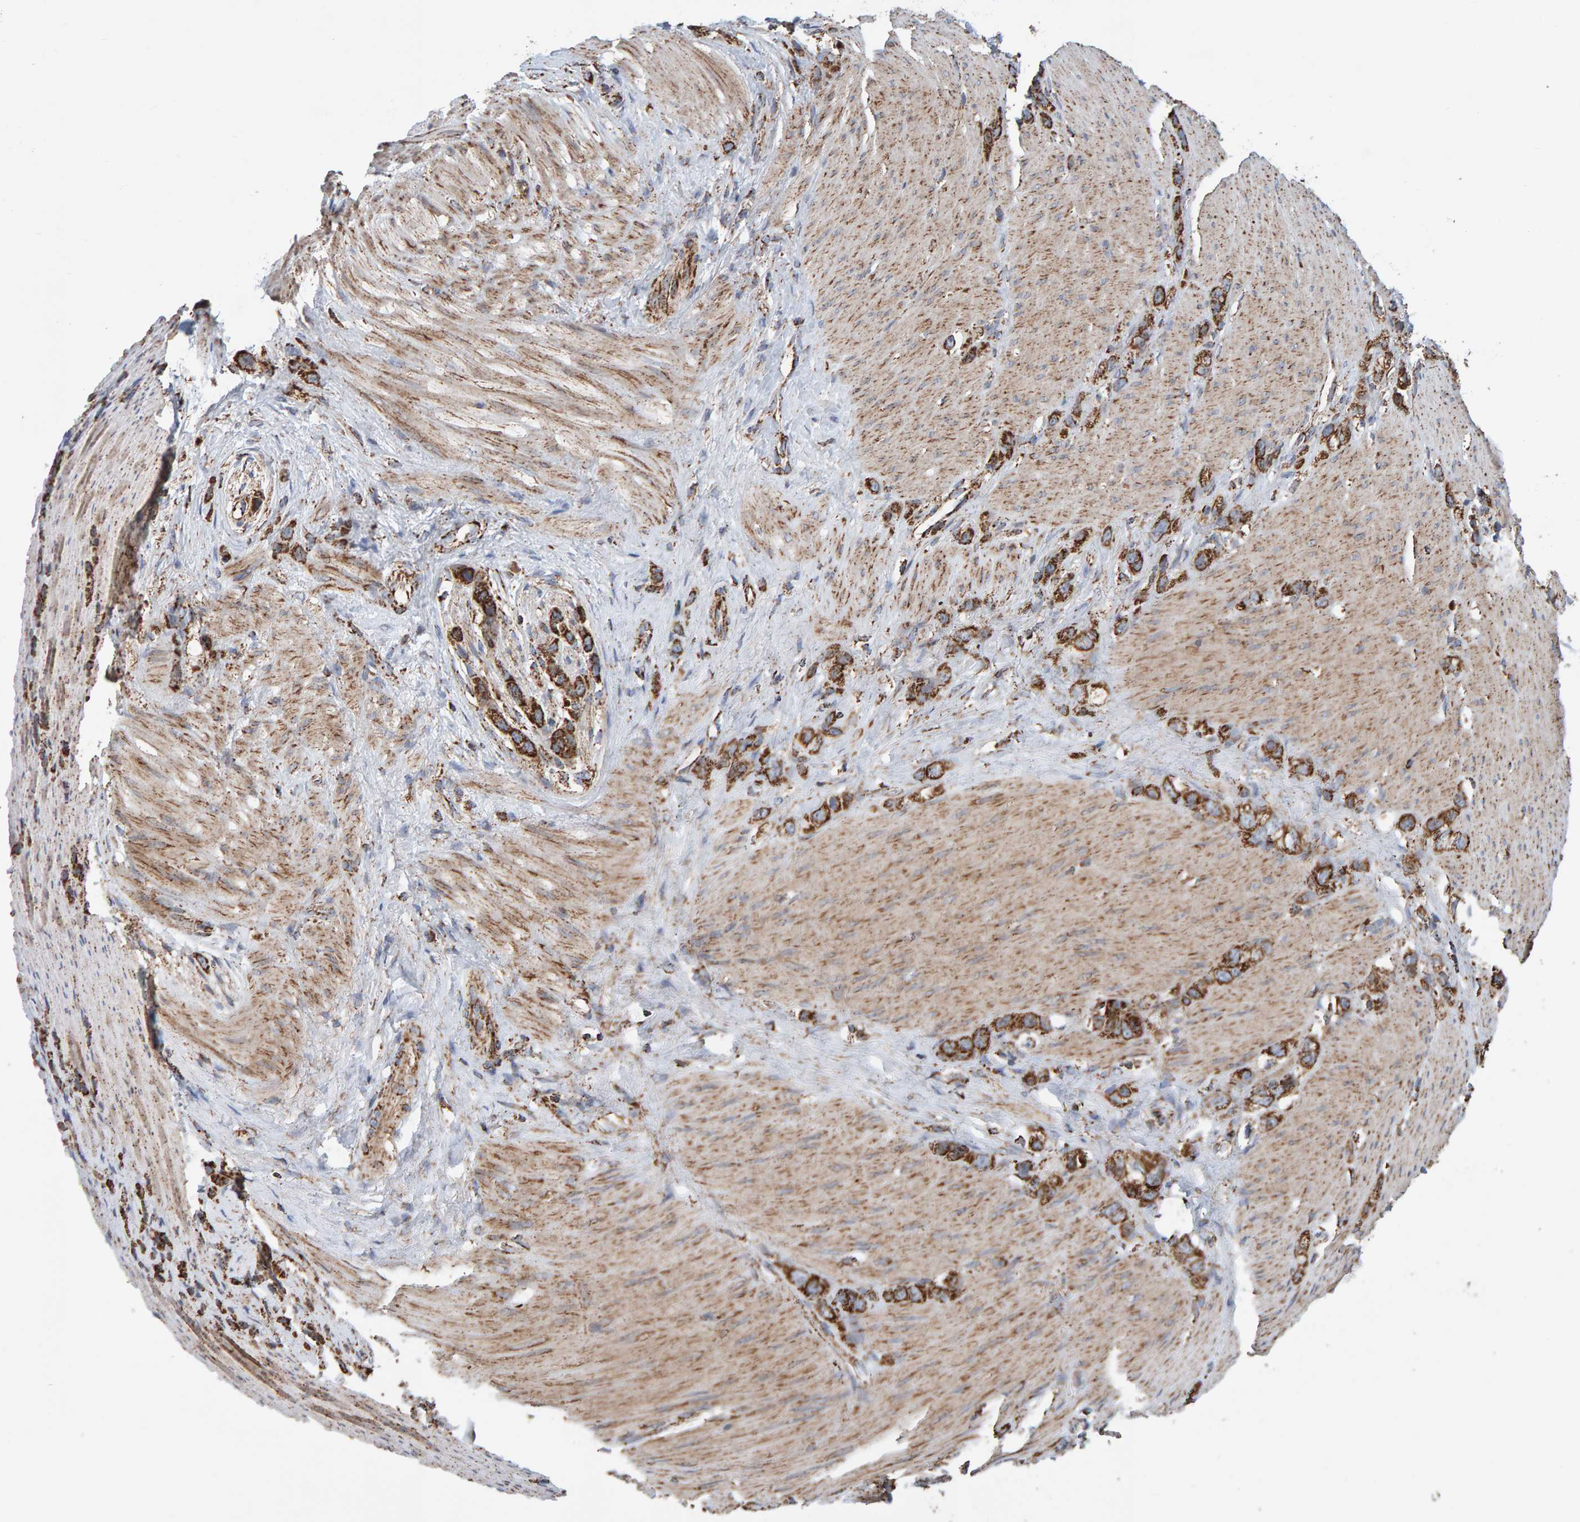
{"staining": {"intensity": "moderate", "quantity": ">75%", "location": "cytoplasmic/membranous"}, "tissue": "stomach cancer", "cell_type": "Tumor cells", "image_type": "cancer", "snomed": [{"axis": "morphology", "description": "Normal tissue, NOS"}, {"axis": "morphology", "description": "Adenocarcinoma, NOS"}, {"axis": "morphology", "description": "Adenocarcinoma, High grade"}, {"axis": "topography", "description": "Stomach, upper"}, {"axis": "topography", "description": "Stomach"}], "caption": "Immunohistochemistry photomicrograph of neoplastic tissue: stomach cancer (adenocarcinoma) stained using immunohistochemistry (IHC) exhibits medium levels of moderate protein expression localized specifically in the cytoplasmic/membranous of tumor cells, appearing as a cytoplasmic/membranous brown color.", "gene": "MRPL45", "patient": {"sex": "female", "age": 65}}